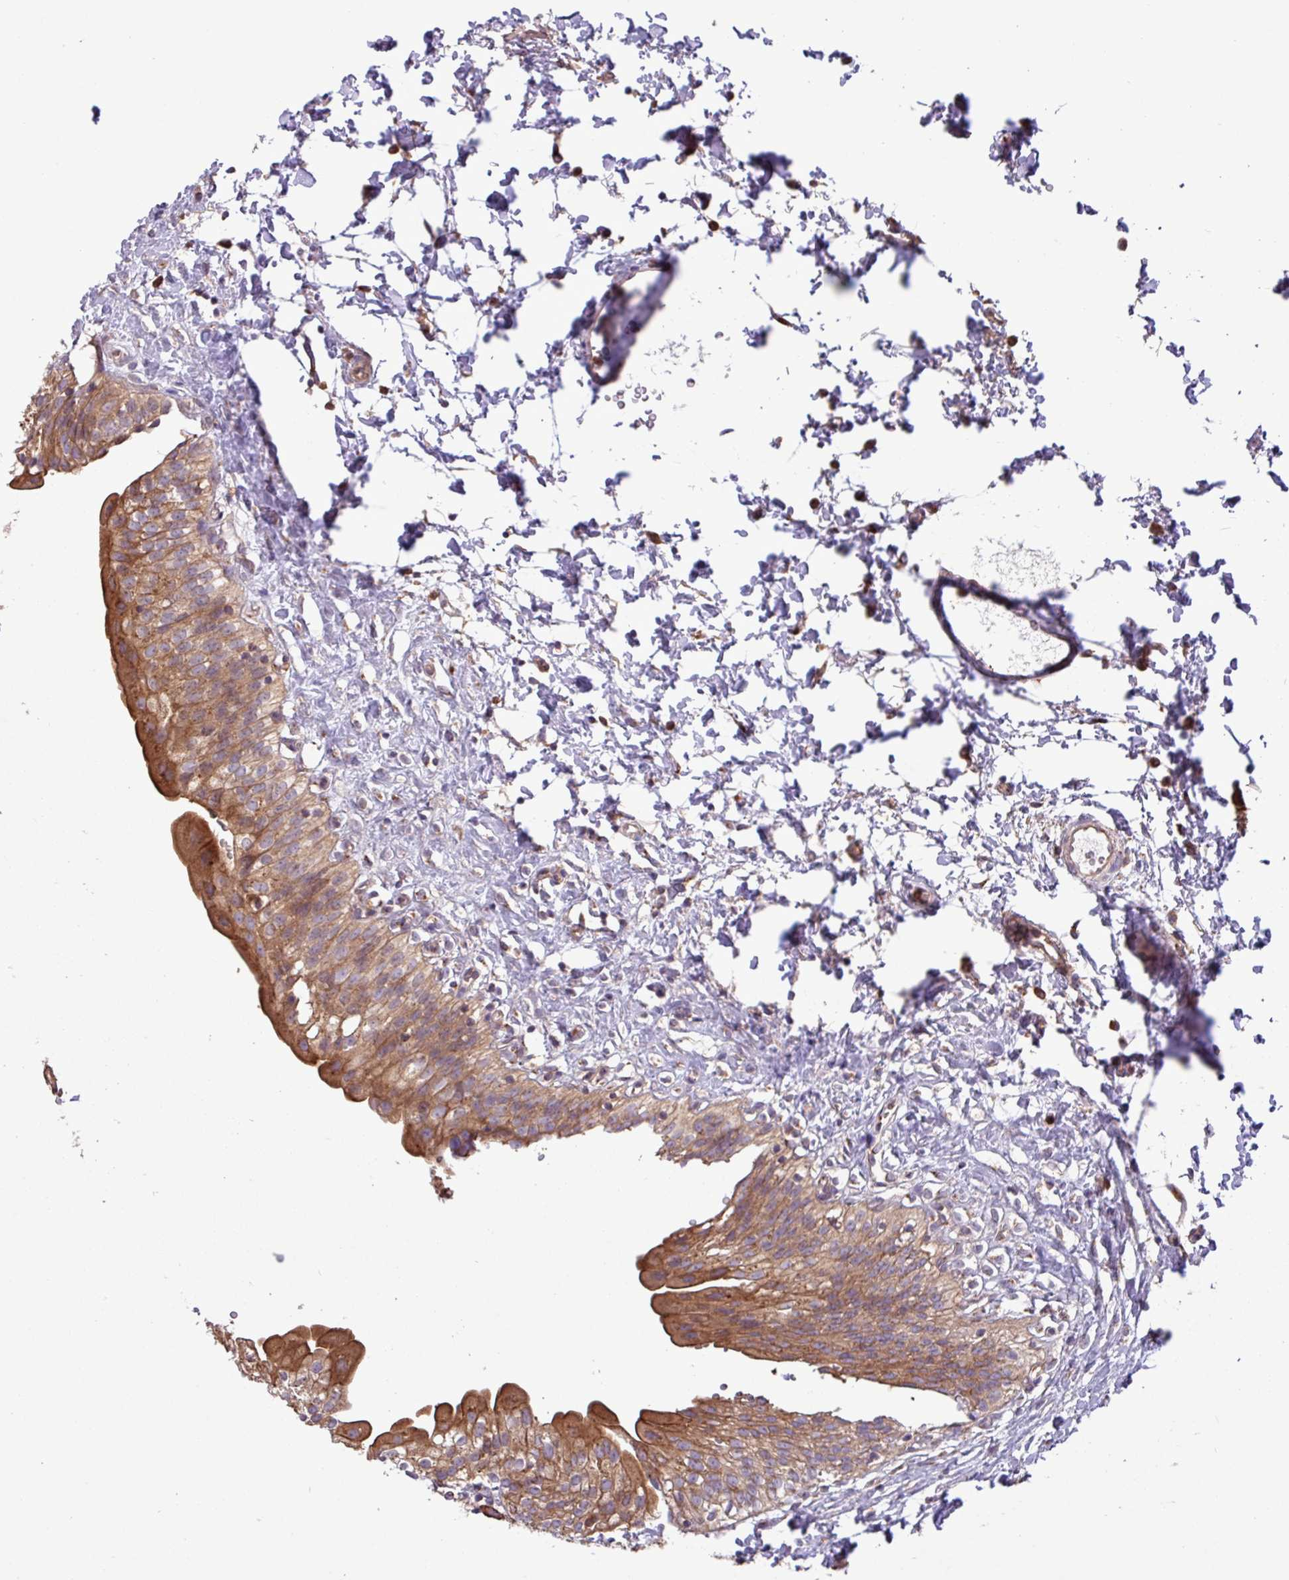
{"staining": {"intensity": "moderate", "quantity": ">75%", "location": "cytoplasmic/membranous"}, "tissue": "urinary bladder", "cell_type": "Urothelial cells", "image_type": "normal", "snomed": [{"axis": "morphology", "description": "Normal tissue, NOS"}, {"axis": "topography", "description": "Urinary bladder"}], "caption": "Immunohistochemistry photomicrograph of benign urinary bladder: urinary bladder stained using immunohistochemistry (IHC) reveals medium levels of moderate protein expression localized specifically in the cytoplasmic/membranous of urothelial cells, appearing as a cytoplasmic/membranous brown color.", "gene": "RAB19", "patient": {"sex": "male", "age": 51}}